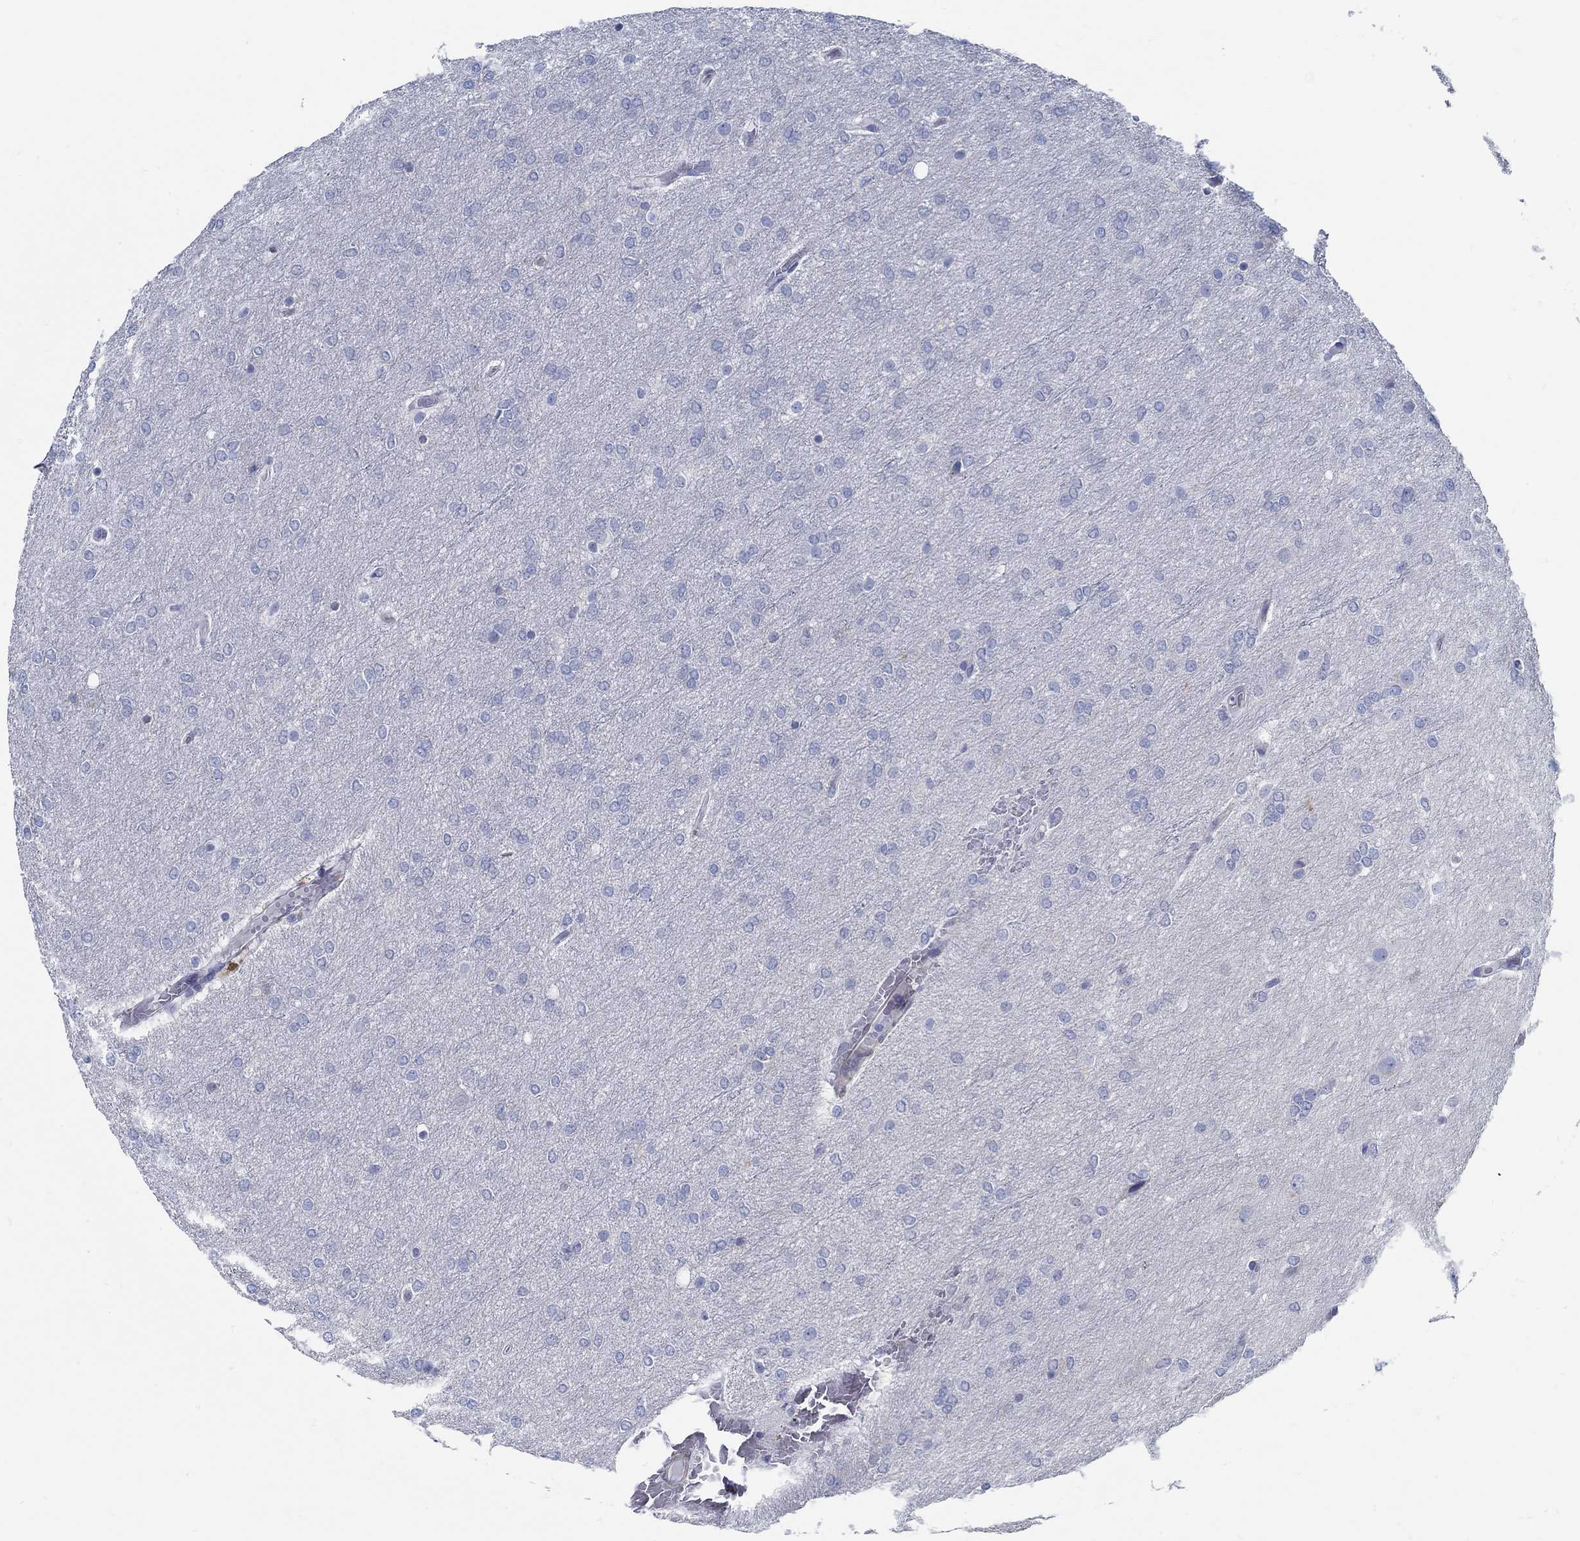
{"staining": {"intensity": "negative", "quantity": "none", "location": "none"}, "tissue": "glioma", "cell_type": "Tumor cells", "image_type": "cancer", "snomed": [{"axis": "morphology", "description": "Glioma, malignant, High grade"}, {"axis": "topography", "description": "Brain"}], "caption": "Photomicrograph shows no significant protein staining in tumor cells of malignant glioma (high-grade).", "gene": "C15orf39", "patient": {"sex": "female", "age": 61}}